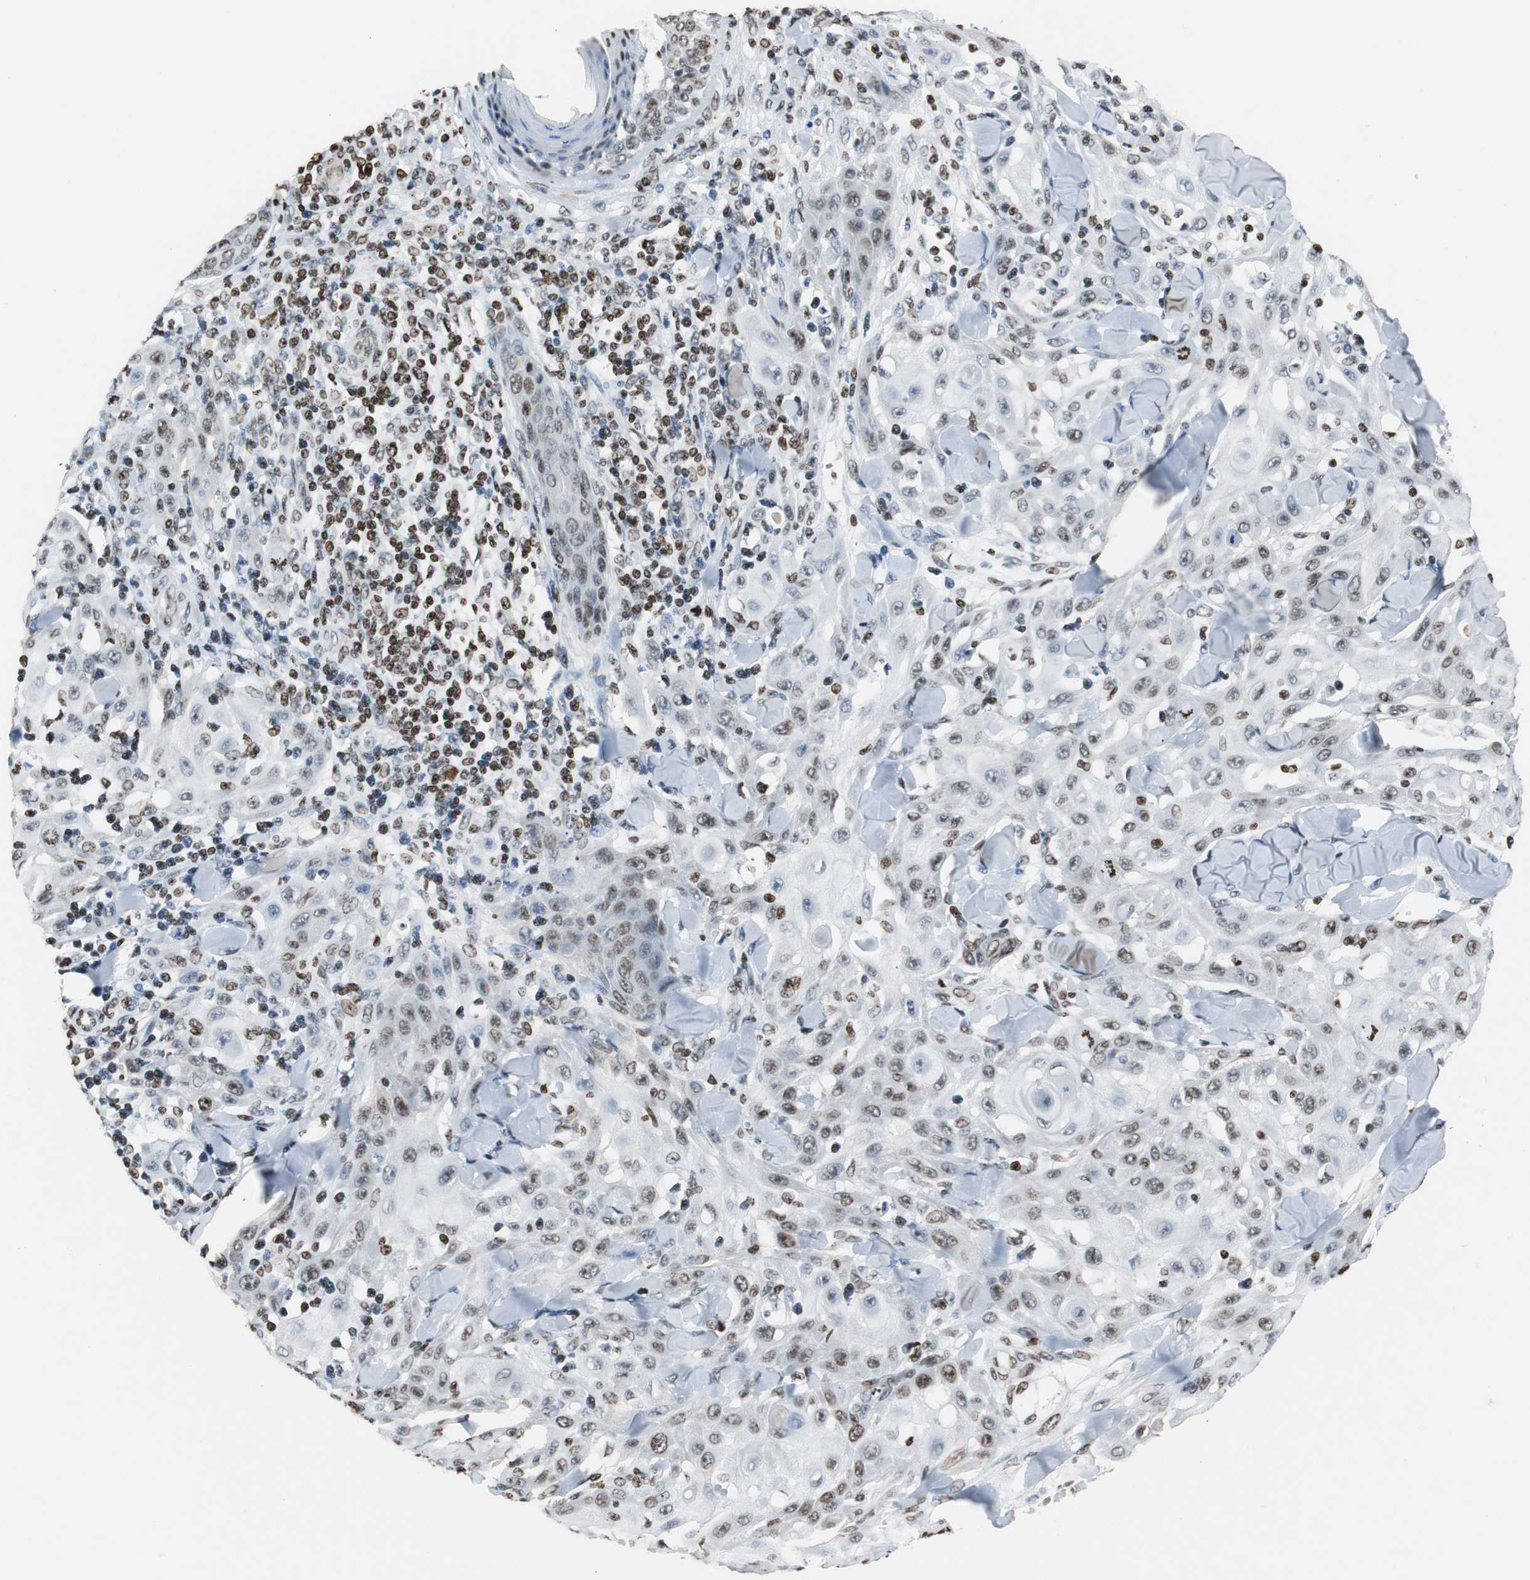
{"staining": {"intensity": "moderate", "quantity": ">75%", "location": "nuclear"}, "tissue": "skin cancer", "cell_type": "Tumor cells", "image_type": "cancer", "snomed": [{"axis": "morphology", "description": "Squamous cell carcinoma, NOS"}, {"axis": "topography", "description": "Skin"}], "caption": "A photomicrograph showing moderate nuclear positivity in about >75% of tumor cells in skin cancer, as visualized by brown immunohistochemical staining.", "gene": "PAXIP1", "patient": {"sex": "male", "age": 24}}